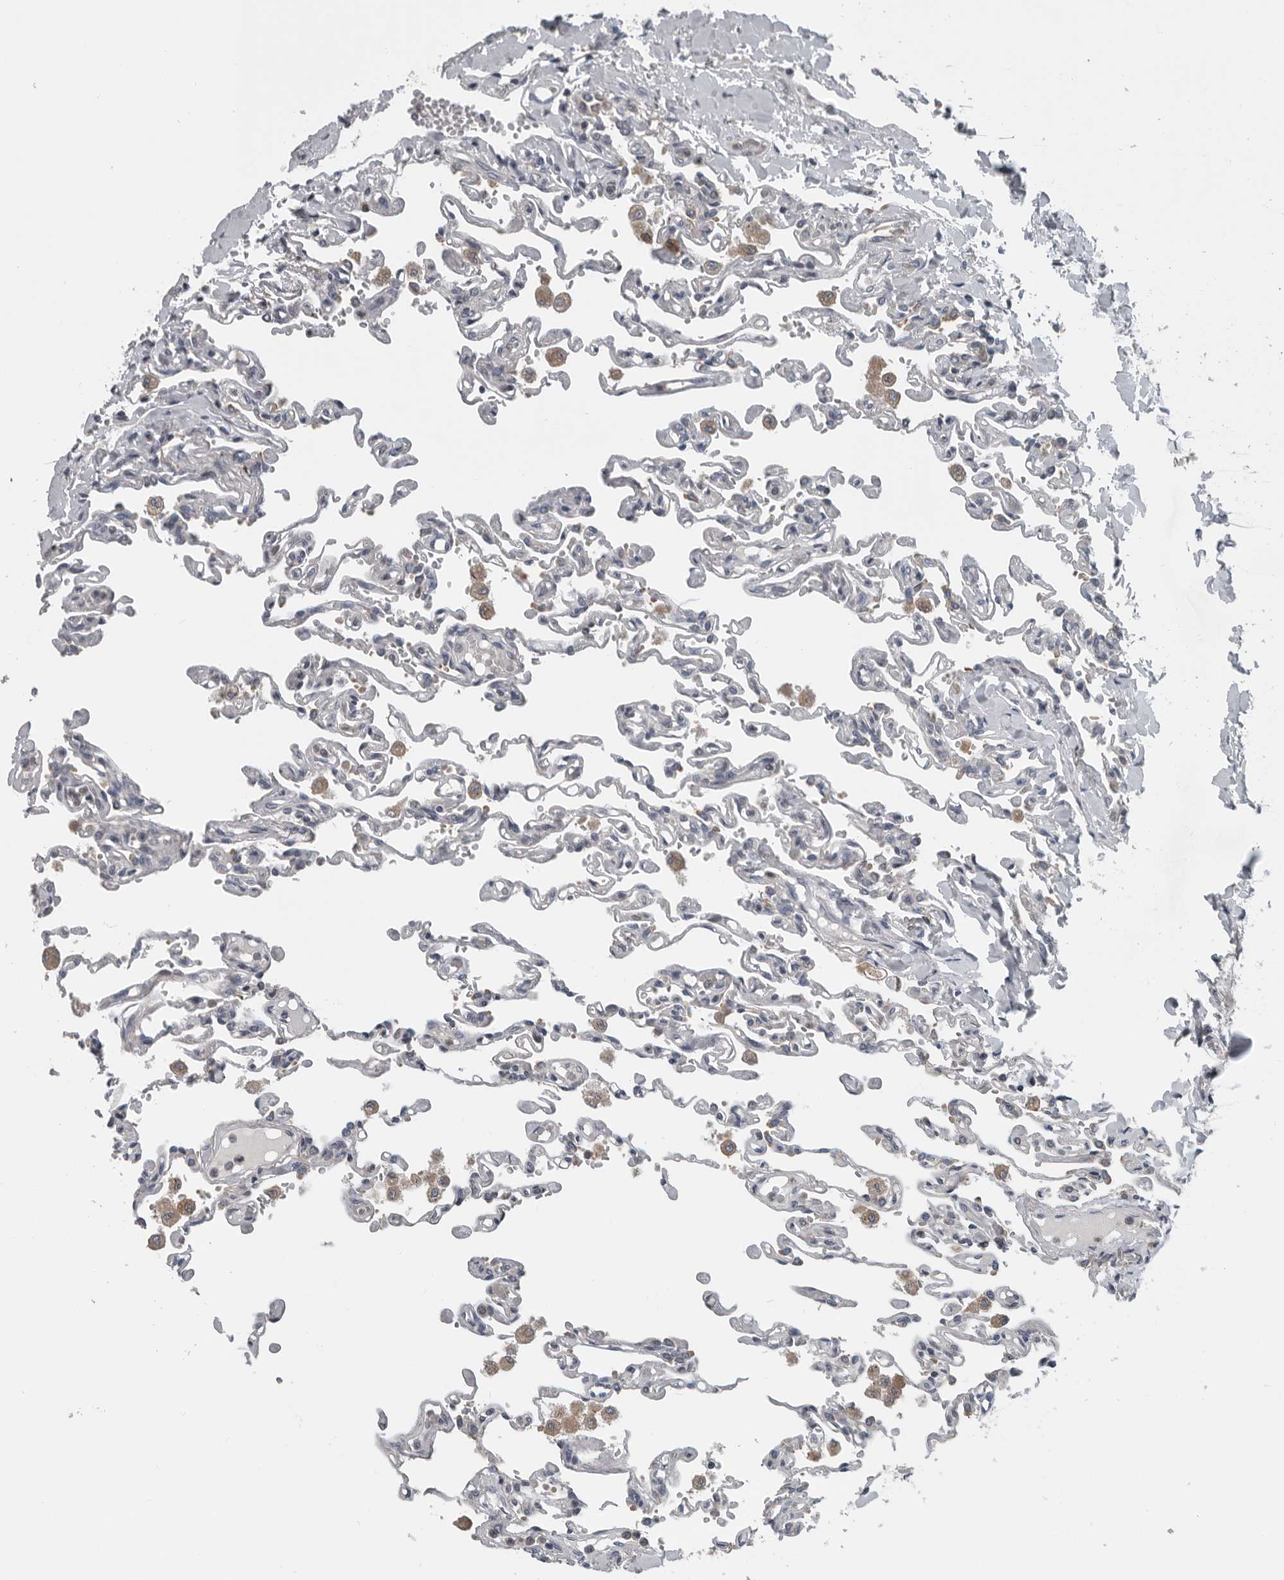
{"staining": {"intensity": "moderate", "quantity": "<25%", "location": "cytoplasmic/membranous"}, "tissue": "lung", "cell_type": "Alveolar cells", "image_type": "normal", "snomed": [{"axis": "morphology", "description": "Normal tissue, NOS"}, {"axis": "topography", "description": "Lung"}], "caption": "Immunohistochemistry of unremarkable human lung reveals low levels of moderate cytoplasmic/membranous expression in about <25% of alveolar cells.", "gene": "TMEM199", "patient": {"sex": "male", "age": 21}}